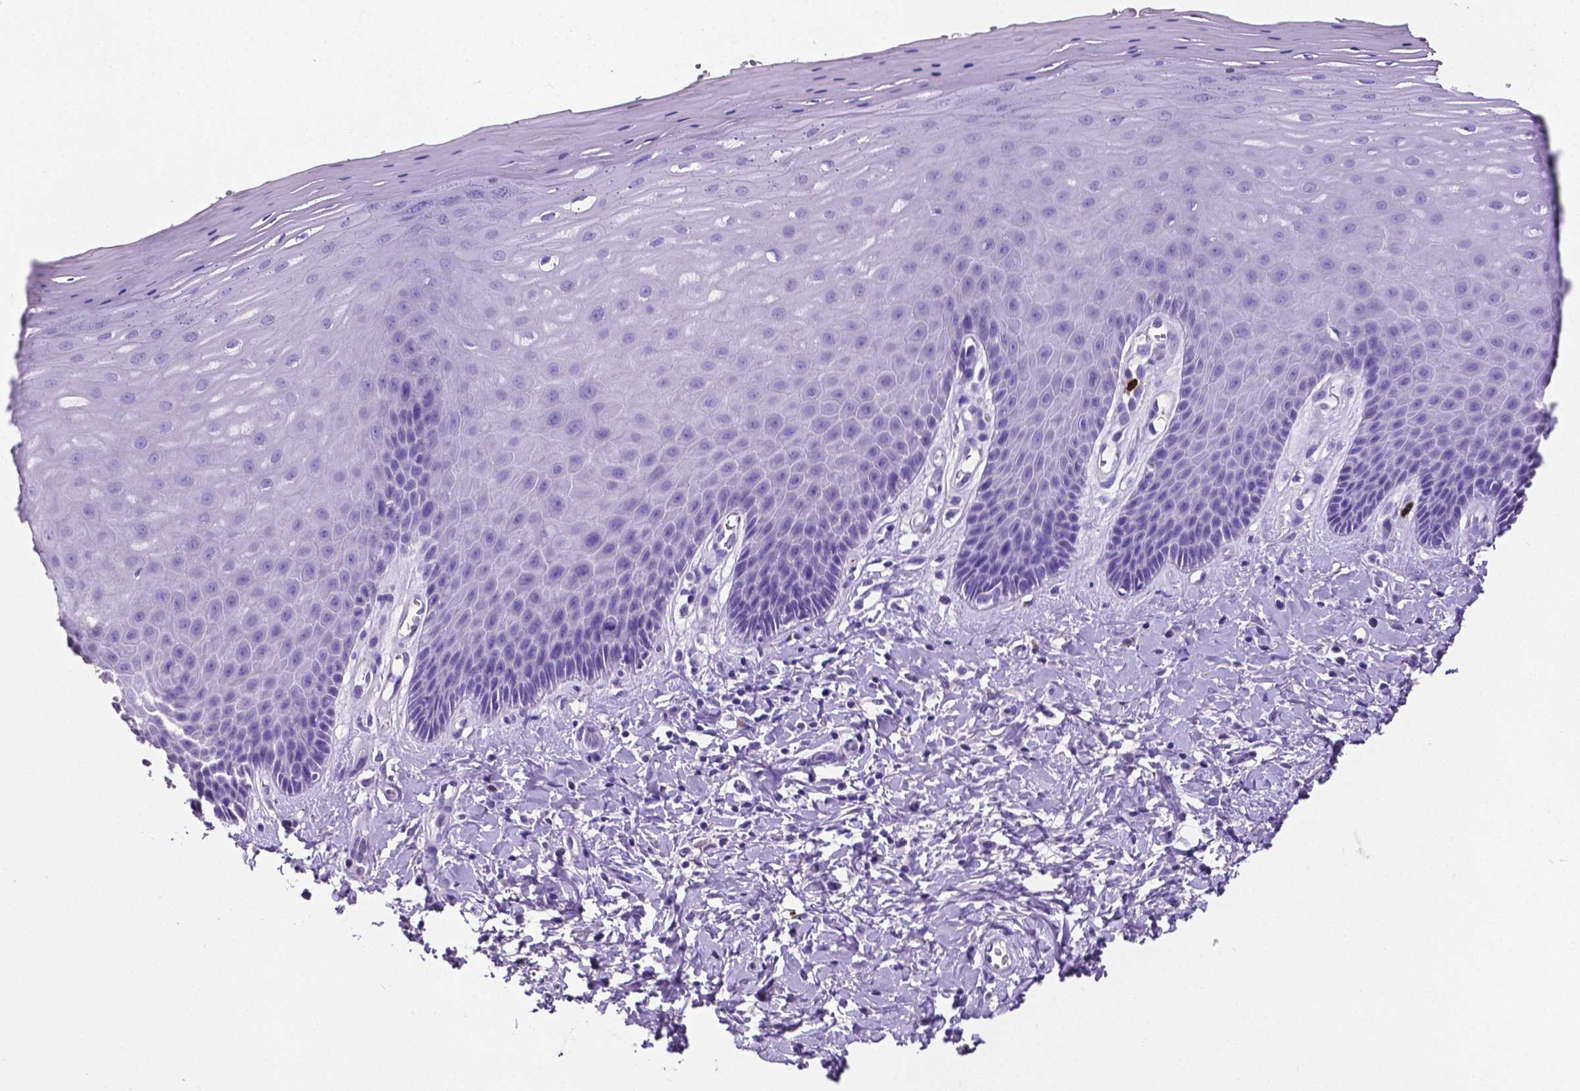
{"staining": {"intensity": "negative", "quantity": "none", "location": "none"}, "tissue": "vagina", "cell_type": "Squamous epithelial cells", "image_type": "normal", "snomed": [{"axis": "morphology", "description": "Normal tissue, NOS"}, {"axis": "topography", "description": "Vagina"}], "caption": "This is an IHC histopathology image of unremarkable human vagina. There is no expression in squamous epithelial cells.", "gene": "MMP9", "patient": {"sex": "female", "age": 83}}